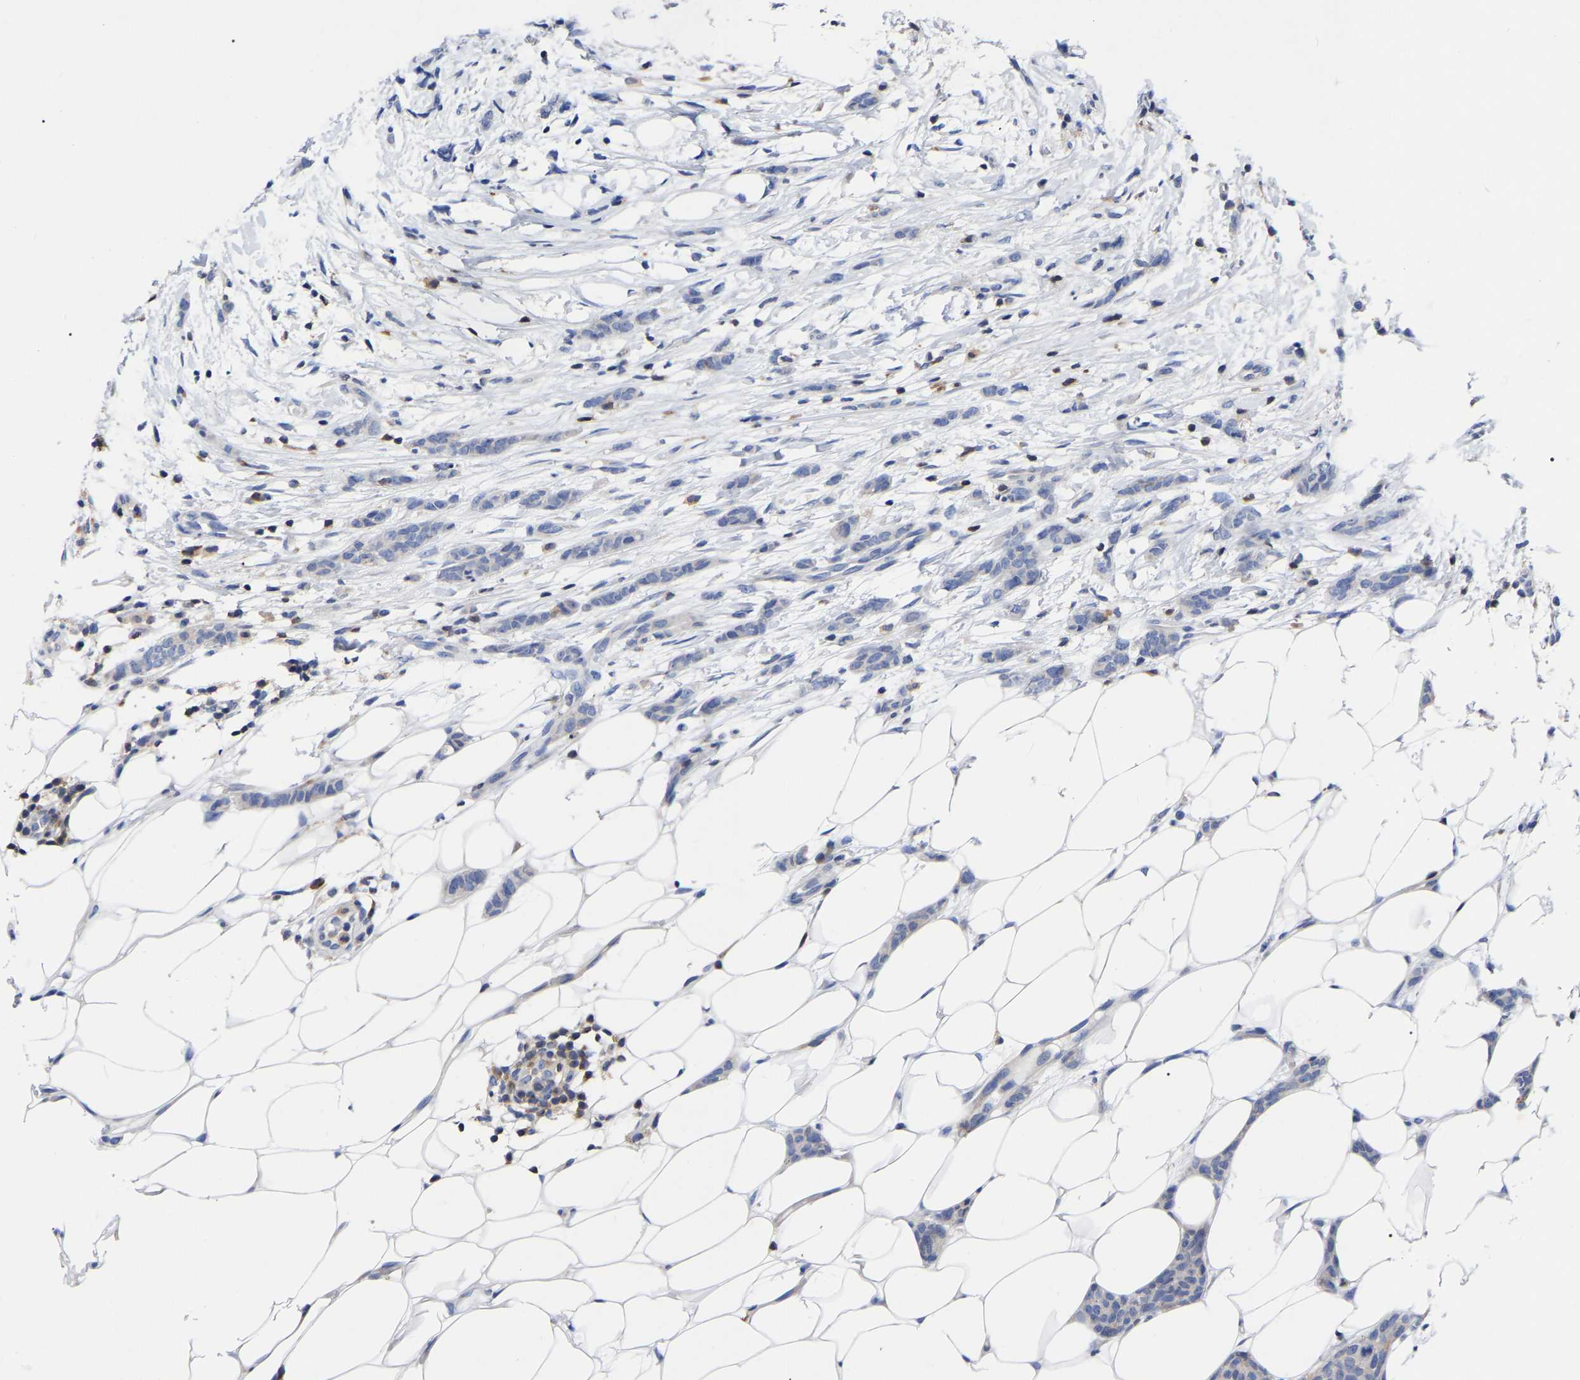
{"staining": {"intensity": "negative", "quantity": "none", "location": "none"}, "tissue": "breast cancer", "cell_type": "Tumor cells", "image_type": "cancer", "snomed": [{"axis": "morphology", "description": "Lobular carcinoma"}, {"axis": "topography", "description": "Skin"}, {"axis": "topography", "description": "Breast"}], "caption": "IHC of breast cancer exhibits no expression in tumor cells. (DAB immunohistochemistry (IHC) with hematoxylin counter stain).", "gene": "PTPN7", "patient": {"sex": "female", "age": 46}}